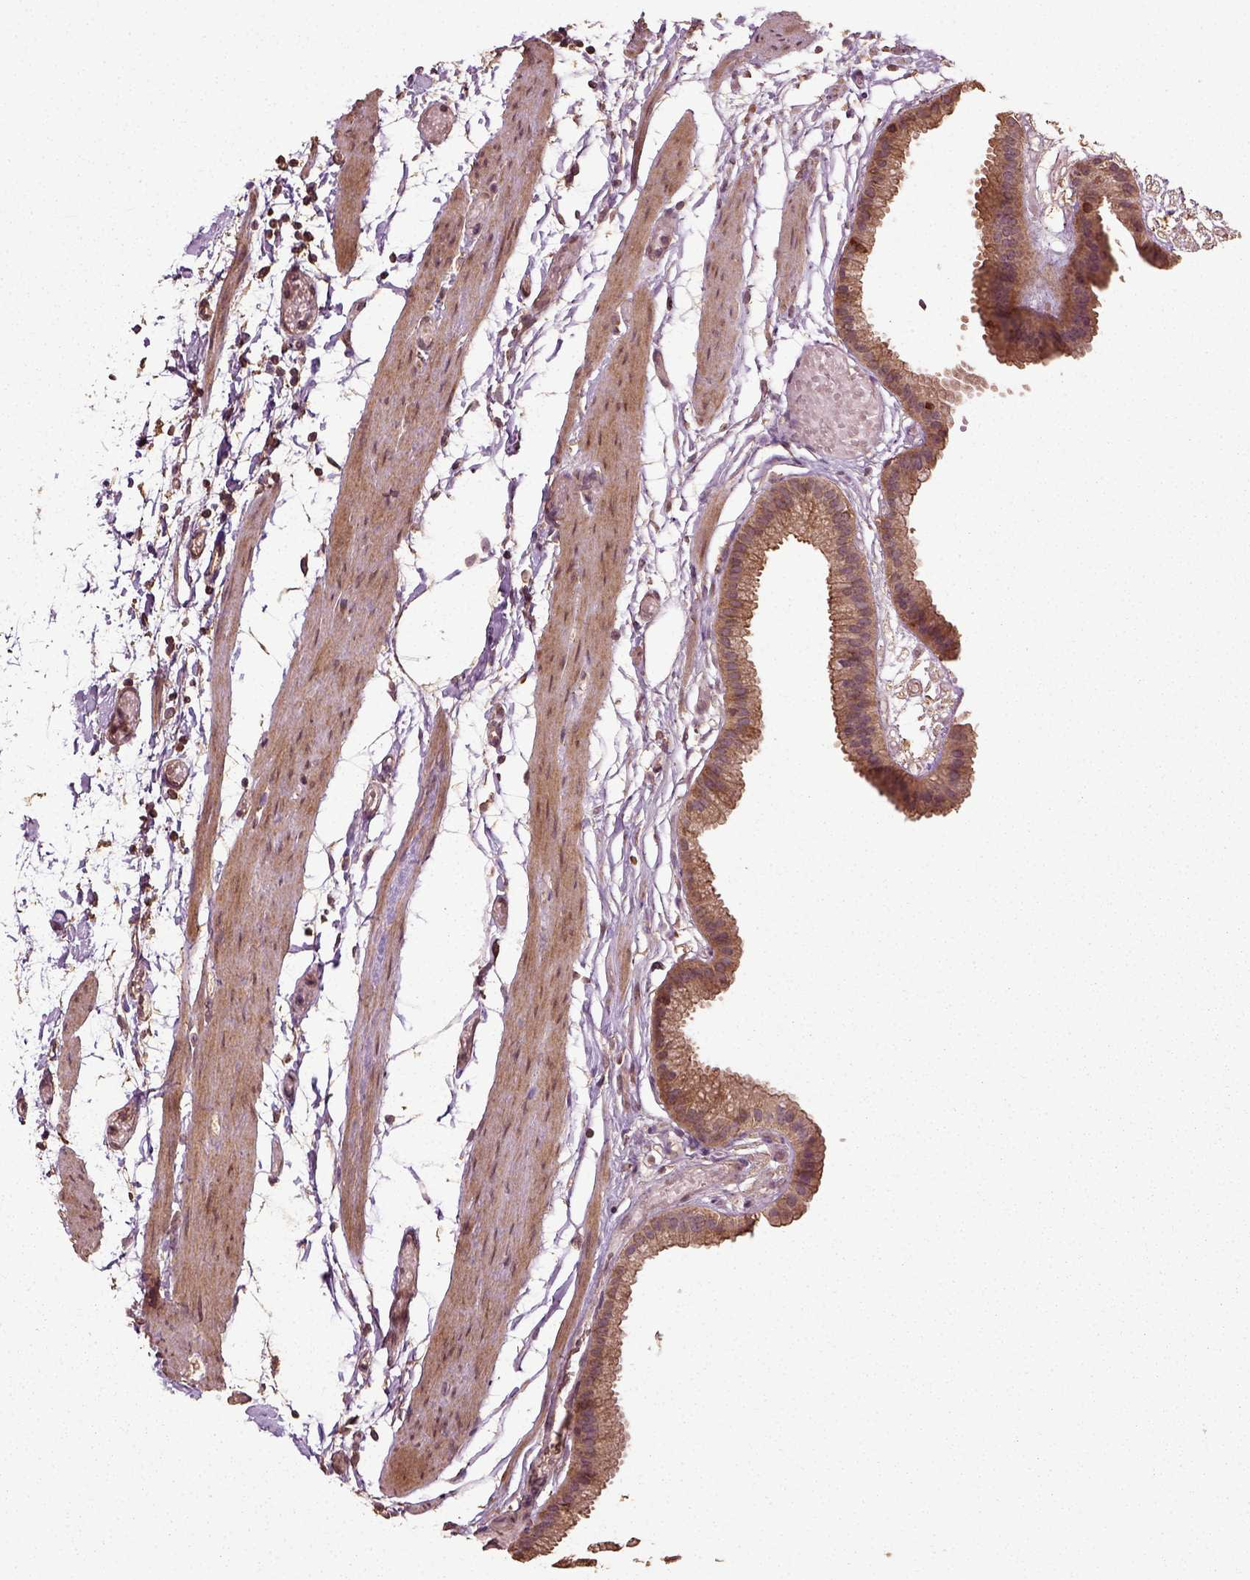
{"staining": {"intensity": "moderate", "quantity": ">75%", "location": "cytoplasmic/membranous"}, "tissue": "gallbladder", "cell_type": "Glandular cells", "image_type": "normal", "snomed": [{"axis": "morphology", "description": "Normal tissue, NOS"}, {"axis": "topography", "description": "Gallbladder"}], "caption": "This photomicrograph displays normal gallbladder stained with immunohistochemistry (IHC) to label a protein in brown. The cytoplasmic/membranous of glandular cells show moderate positivity for the protein. Nuclei are counter-stained blue.", "gene": "ERV3", "patient": {"sex": "female", "age": 45}}